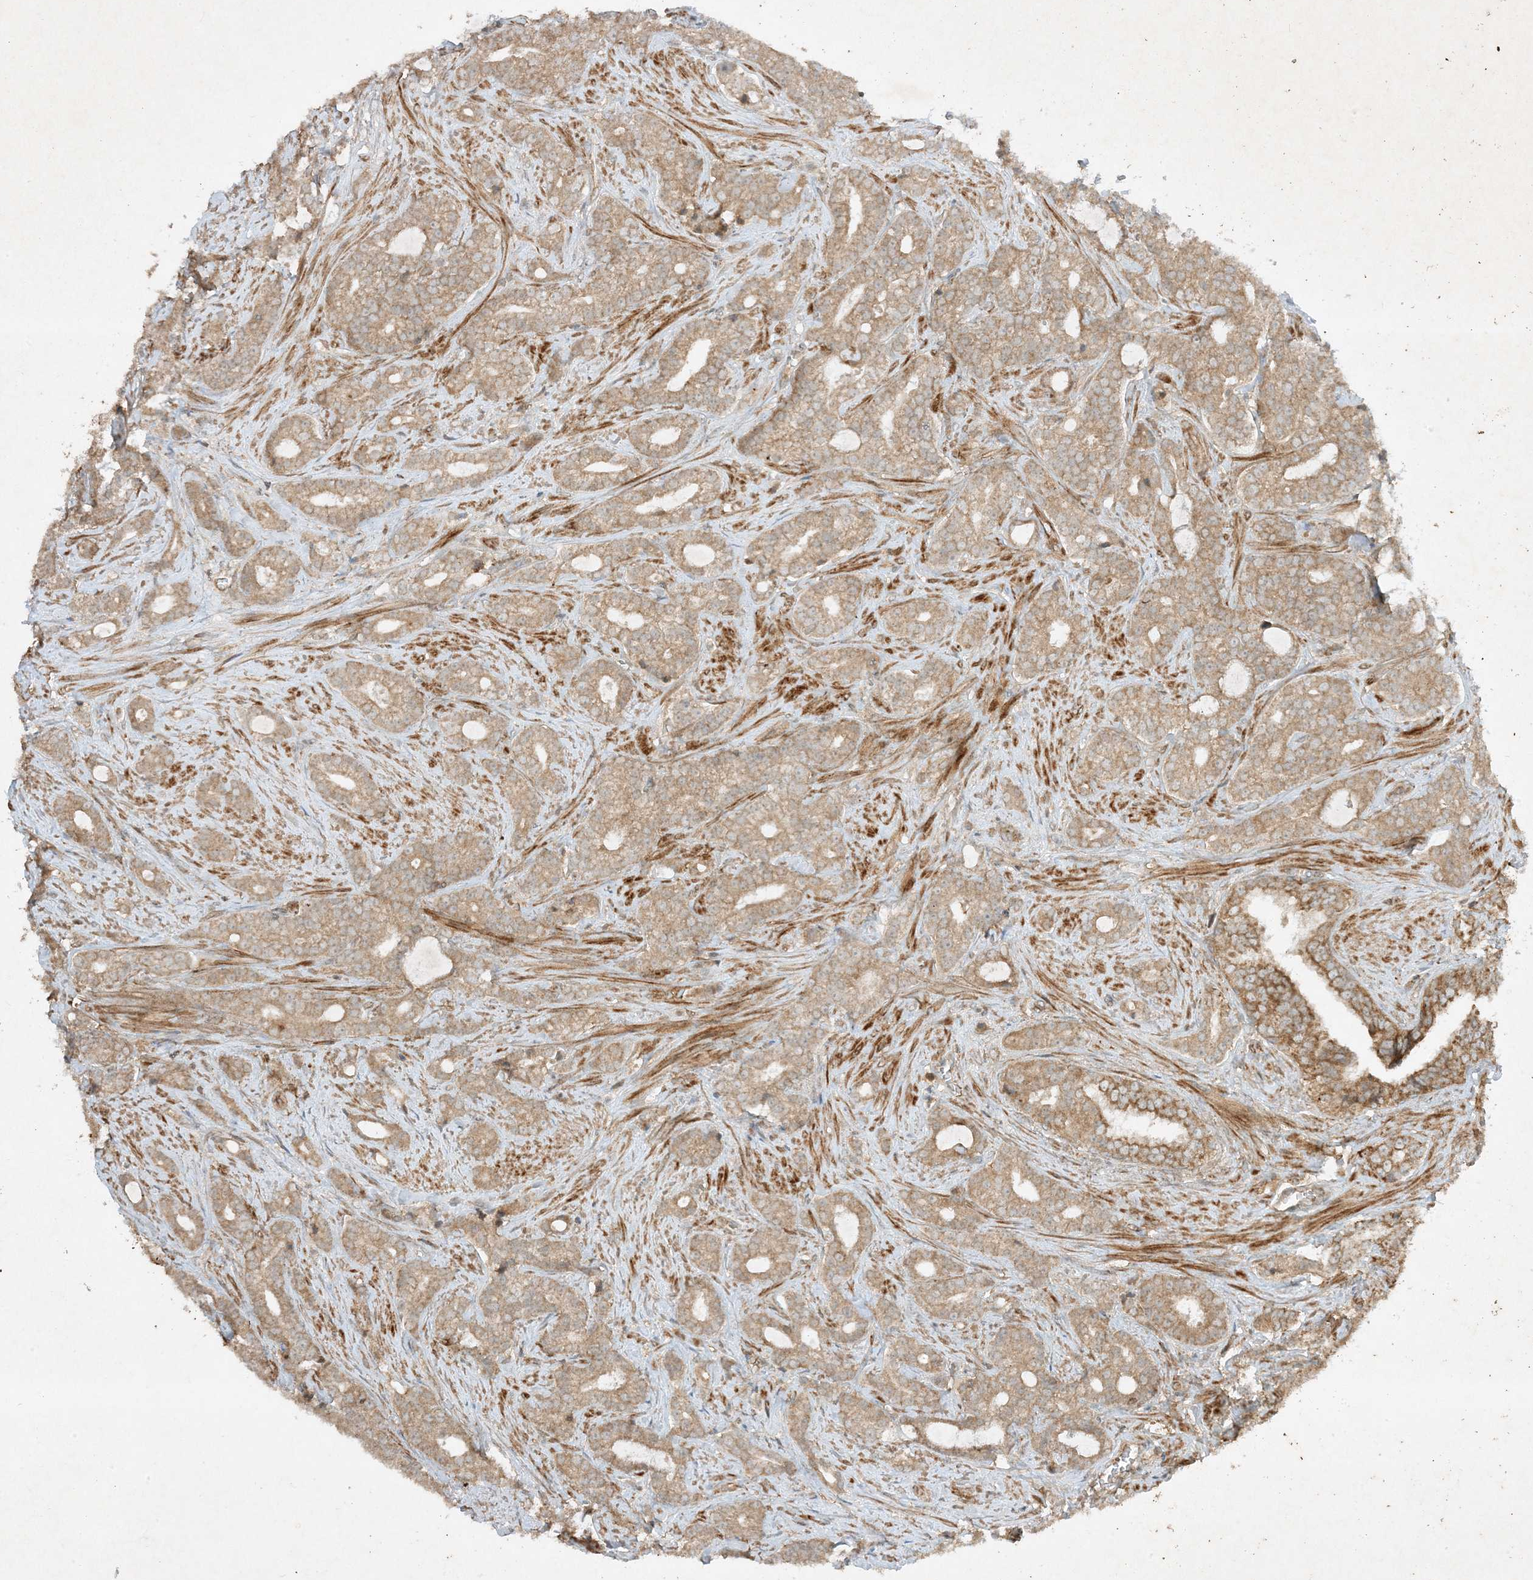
{"staining": {"intensity": "moderate", "quantity": ">75%", "location": "cytoplasmic/membranous"}, "tissue": "prostate cancer", "cell_type": "Tumor cells", "image_type": "cancer", "snomed": [{"axis": "morphology", "description": "Adenocarcinoma, High grade"}, {"axis": "topography", "description": "Prostate and seminal vesicle, NOS"}], "caption": "A histopathology image showing moderate cytoplasmic/membranous expression in approximately >75% of tumor cells in prostate cancer, as visualized by brown immunohistochemical staining.", "gene": "XRN1", "patient": {"sex": "male", "age": 67}}